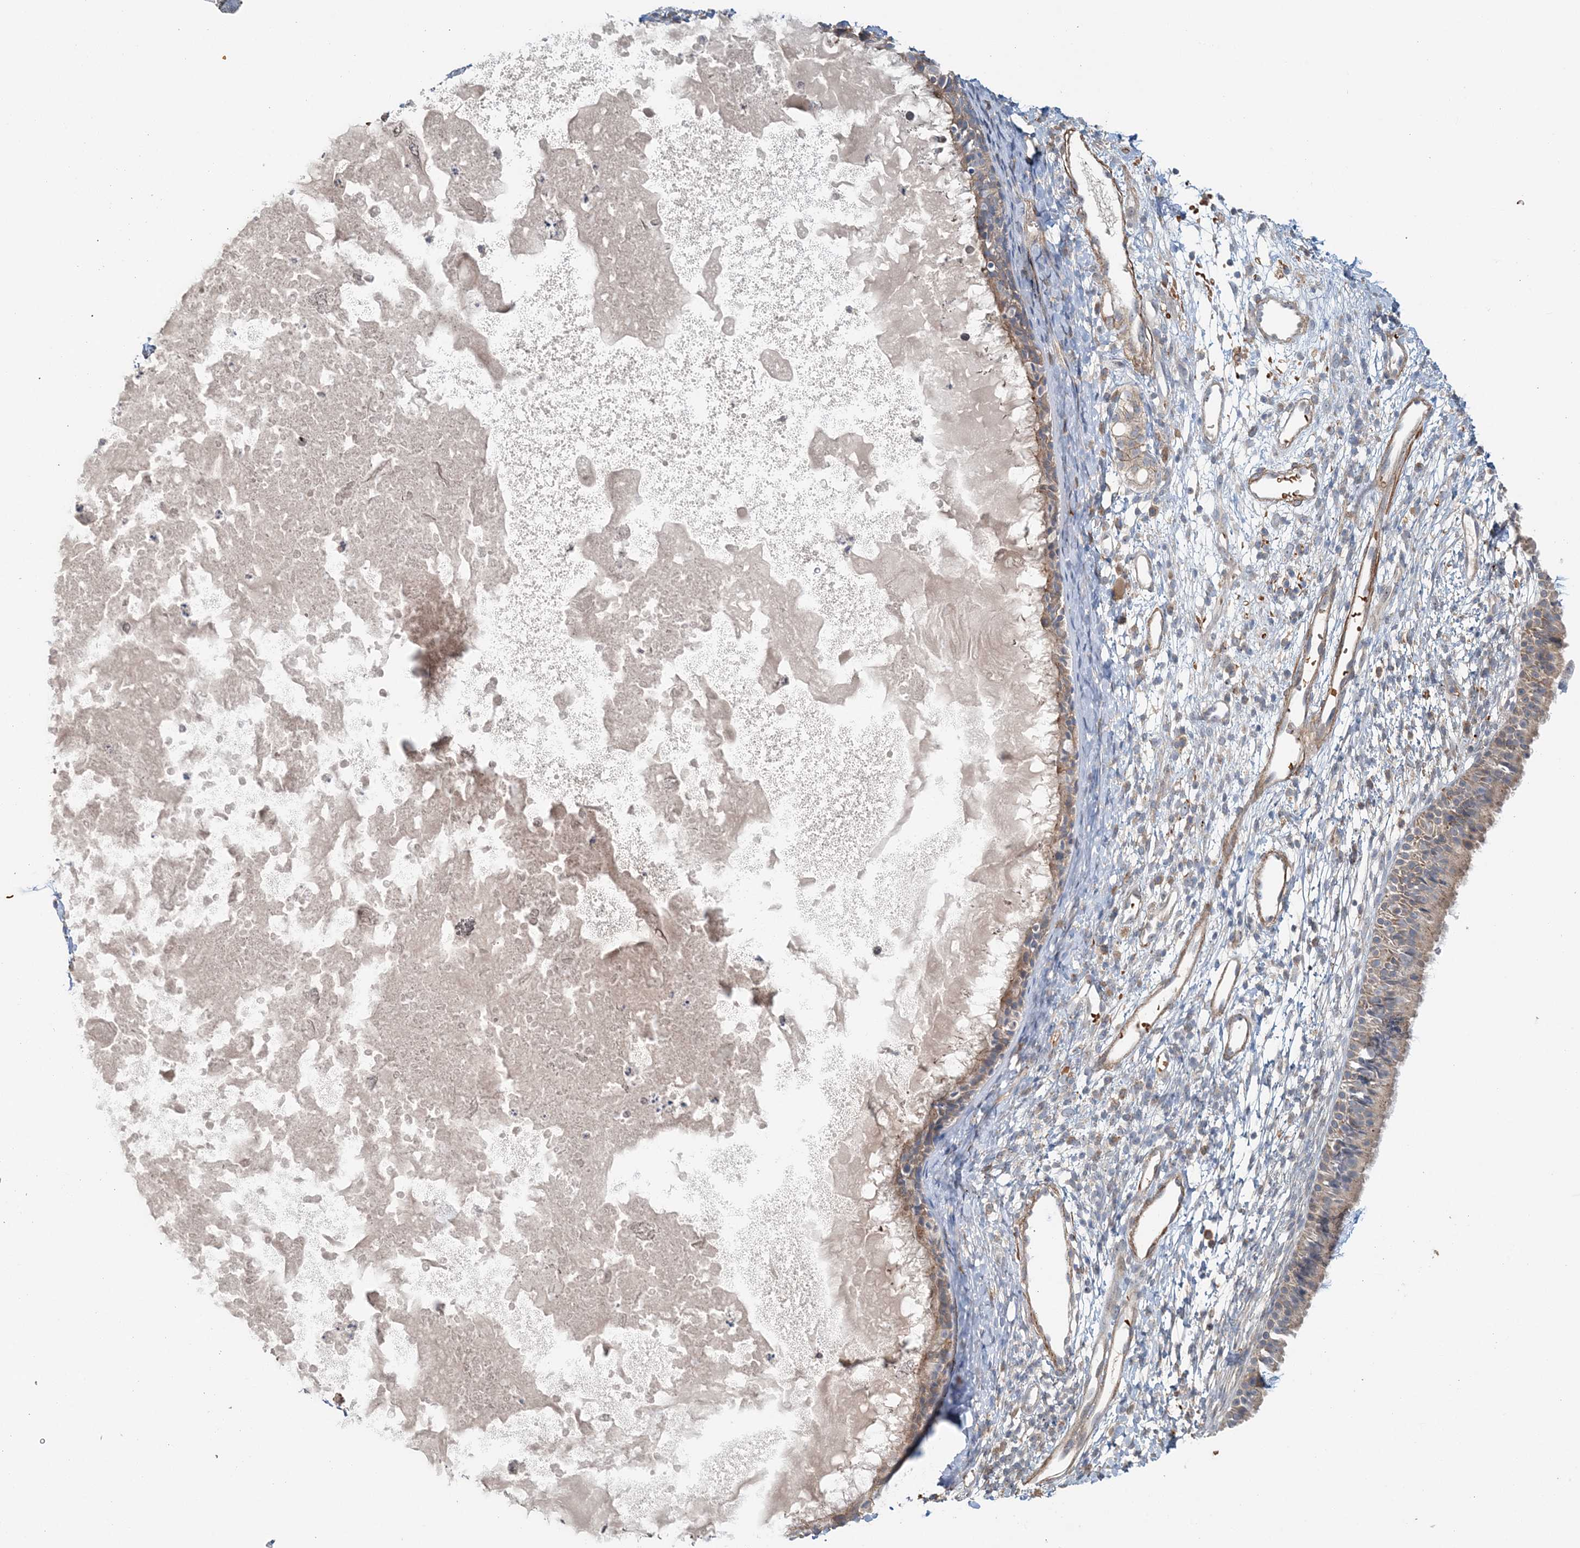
{"staining": {"intensity": "weak", "quantity": "25%-75%", "location": "cytoplasmic/membranous"}, "tissue": "nasopharynx", "cell_type": "Respiratory epithelial cells", "image_type": "normal", "snomed": [{"axis": "morphology", "description": "Normal tissue, NOS"}, {"axis": "topography", "description": "Nasopharynx"}], "caption": "An image of human nasopharynx stained for a protein shows weak cytoplasmic/membranous brown staining in respiratory epithelial cells. (DAB (3,3'-diaminobenzidine) IHC with brightfield microscopy, high magnification).", "gene": "TTI1", "patient": {"sex": "male", "age": 22}}